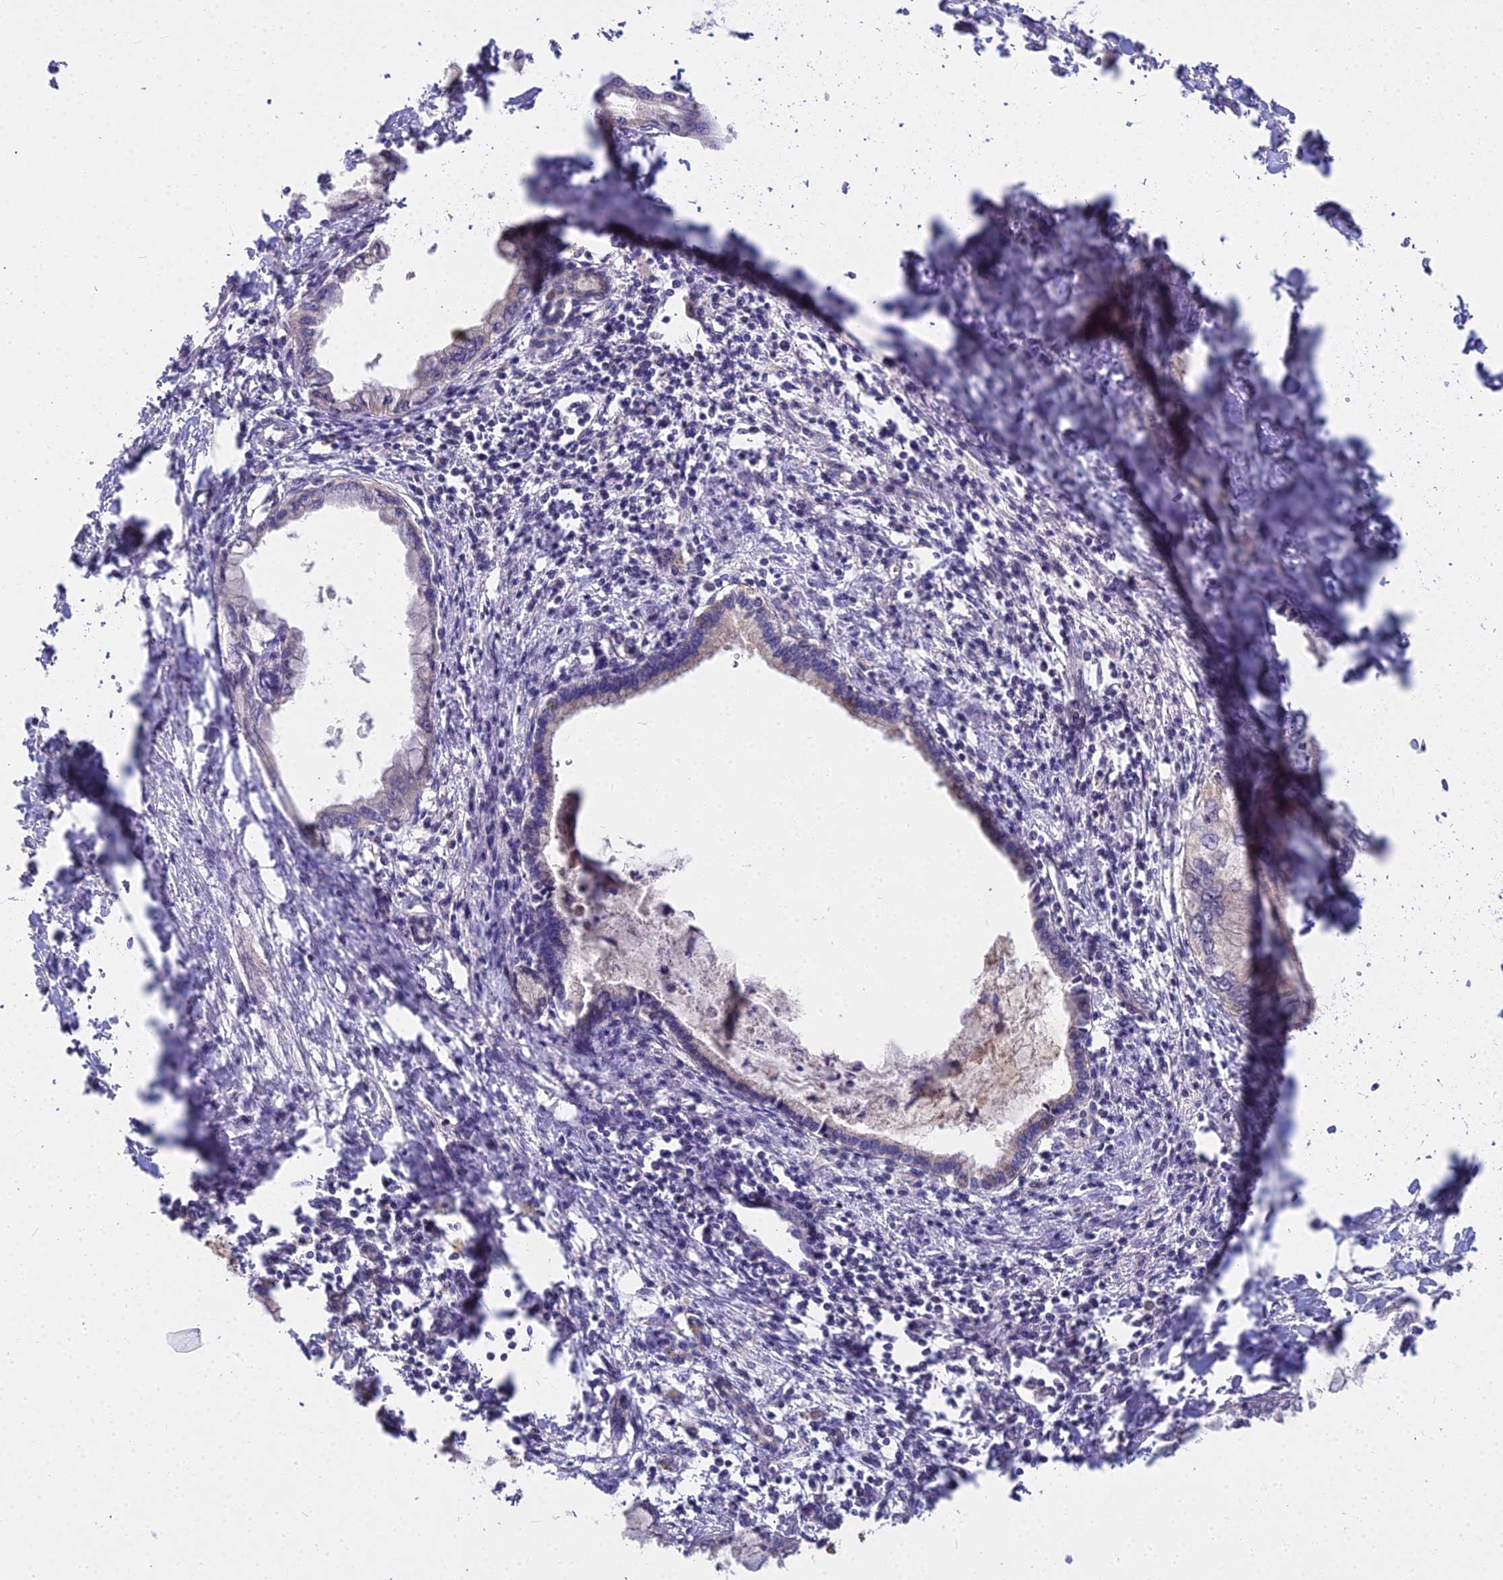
{"staining": {"intensity": "negative", "quantity": "none", "location": "none"}, "tissue": "pancreatic cancer", "cell_type": "Tumor cells", "image_type": "cancer", "snomed": [{"axis": "morphology", "description": "Adenocarcinoma, NOS"}, {"axis": "topography", "description": "Pancreas"}], "caption": "High magnification brightfield microscopy of pancreatic cancer (adenocarcinoma) stained with DAB (brown) and counterstained with hematoxylin (blue): tumor cells show no significant staining.", "gene": "MICU2", "patient": {"sex": "male", "age": 48}}